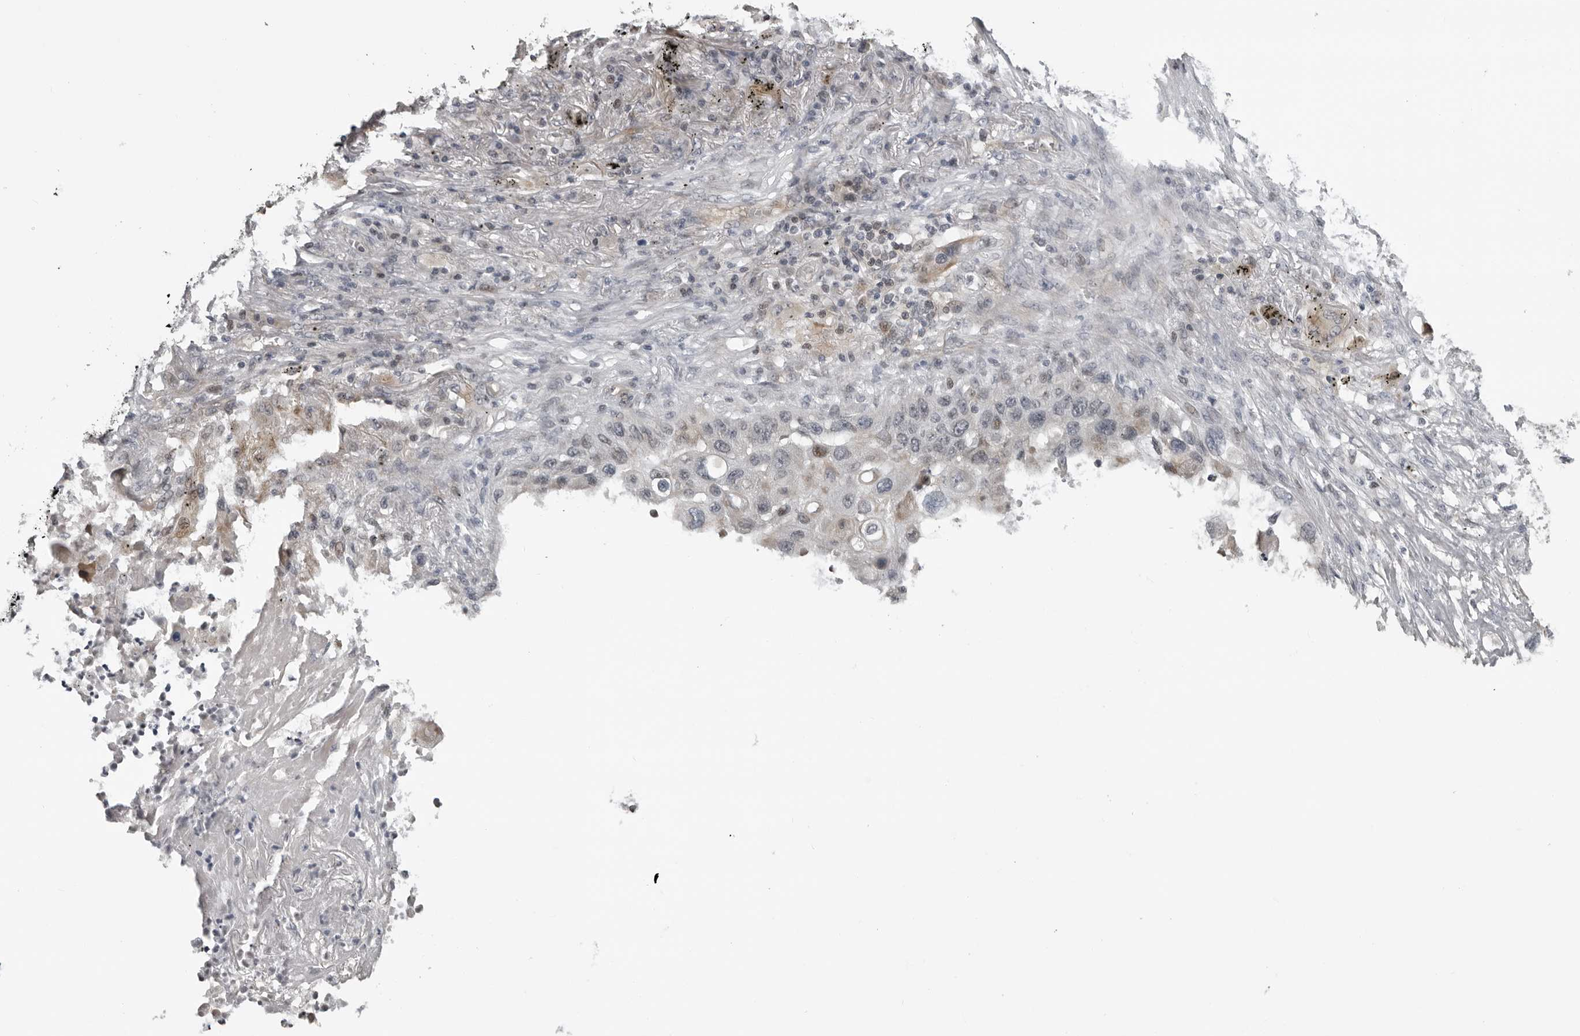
{"staining": {"intensity": "negative", "quantity": "none", "location": "none"}, "tissue": "lung cancer", "cell_type": "Tumor cells", "image_type": "cancer", "snomed": [{"axis": "morphology", "description": "Squamous cell carcinoma, NOS"}, {"axis": "topography", "description": "Lung"}], "caption": "Lung squamous cell carcinoma stained for a protein using immunohistochemistry (IHC) demonstrates no positivity tumor cells.", "gene": "PRRX2", "patient": {"sex": "female", "age": 63}}